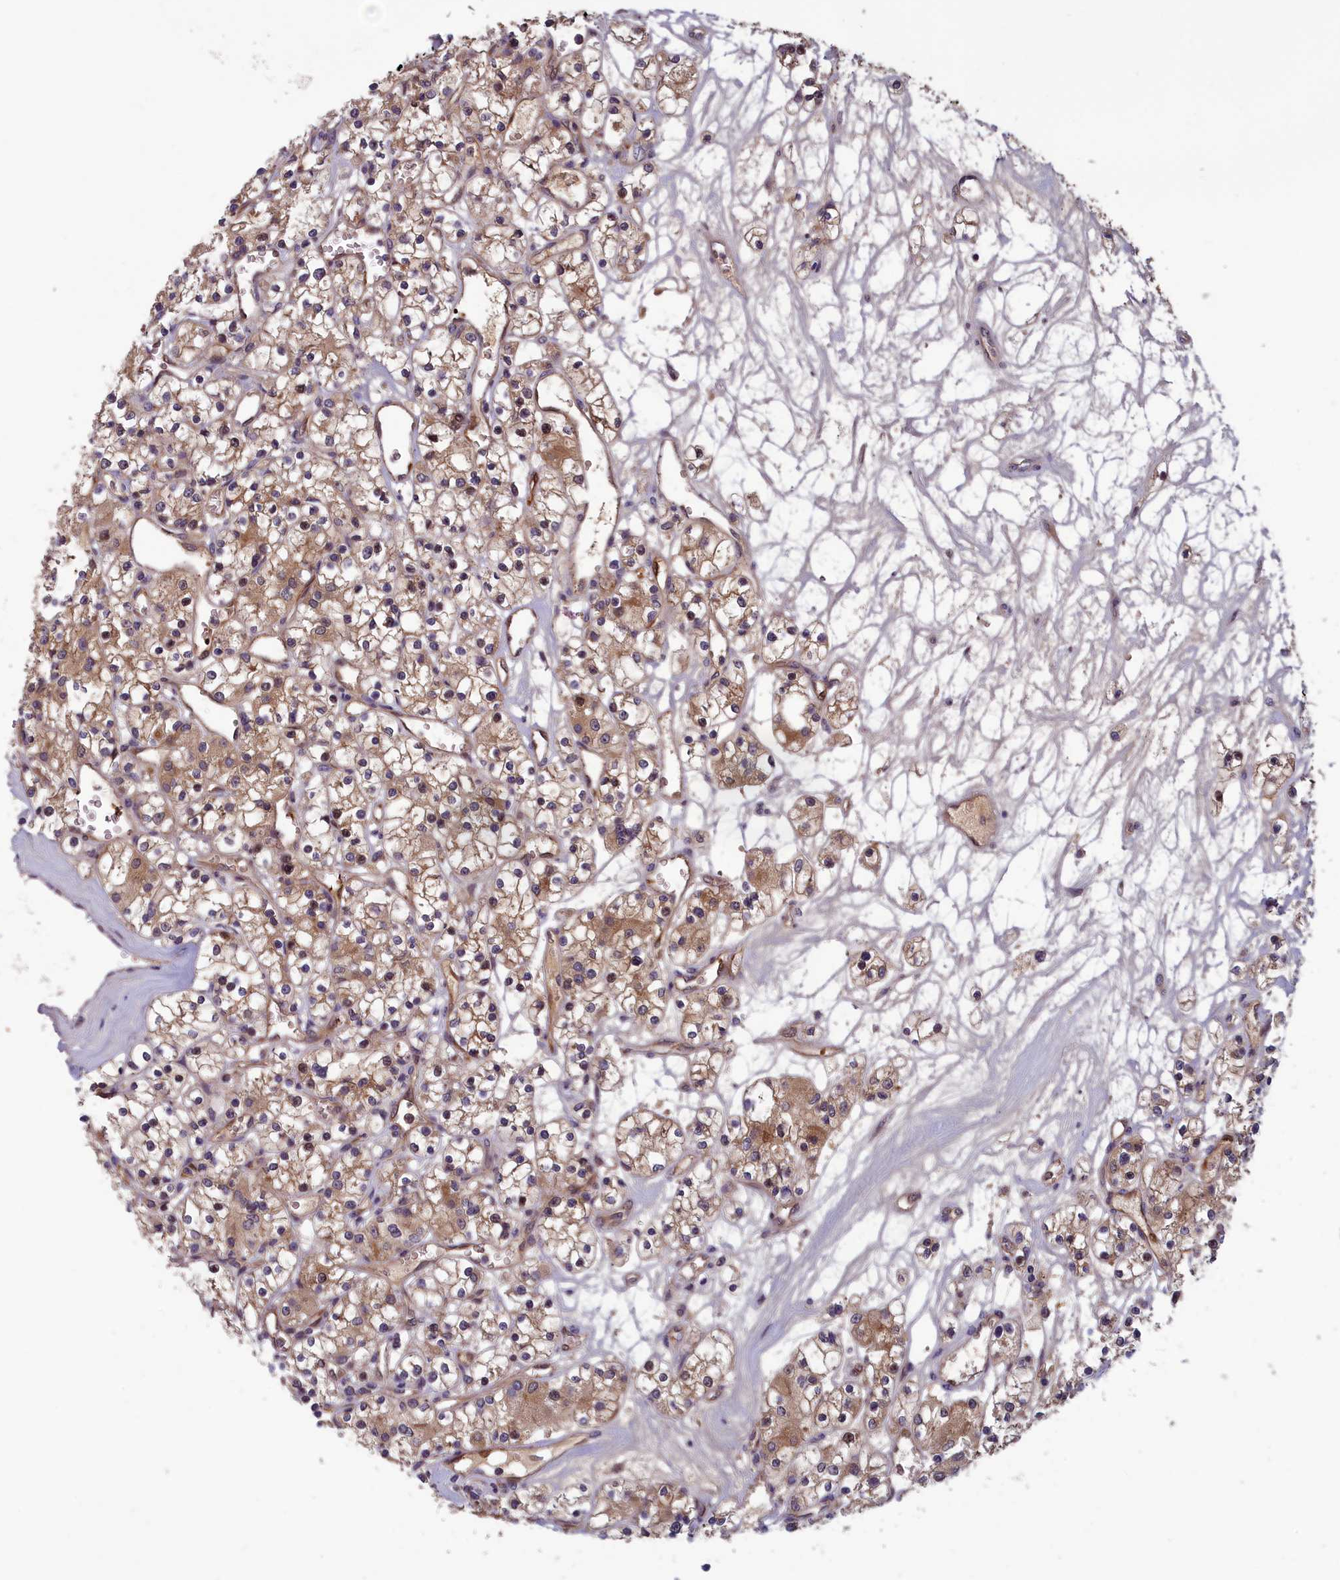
{"staining": {"intensity": "moderate", "quantity": ">75%", "location": "cytoplasmic/membranous"}, "tissue": "renal cancer", "cell_type": "Tumor cells", "image_type": "cancer", "snomed": [{"axis": "morphology", "description": "Adenocarcinoma, NOS"}, {"axis": "topography", "description": "Kidney"}], "caption": "Immunohistochemical staining of human renal adenocarcinoma displays medium levels of moderate cytoplasmic/membranous staining in about >75% of tumor cells. (brown staining indicates protein expression, while blue staining denotes nuclei).", "gene": "CCDC15", "patient": {"sex": "female", "age": 59}}